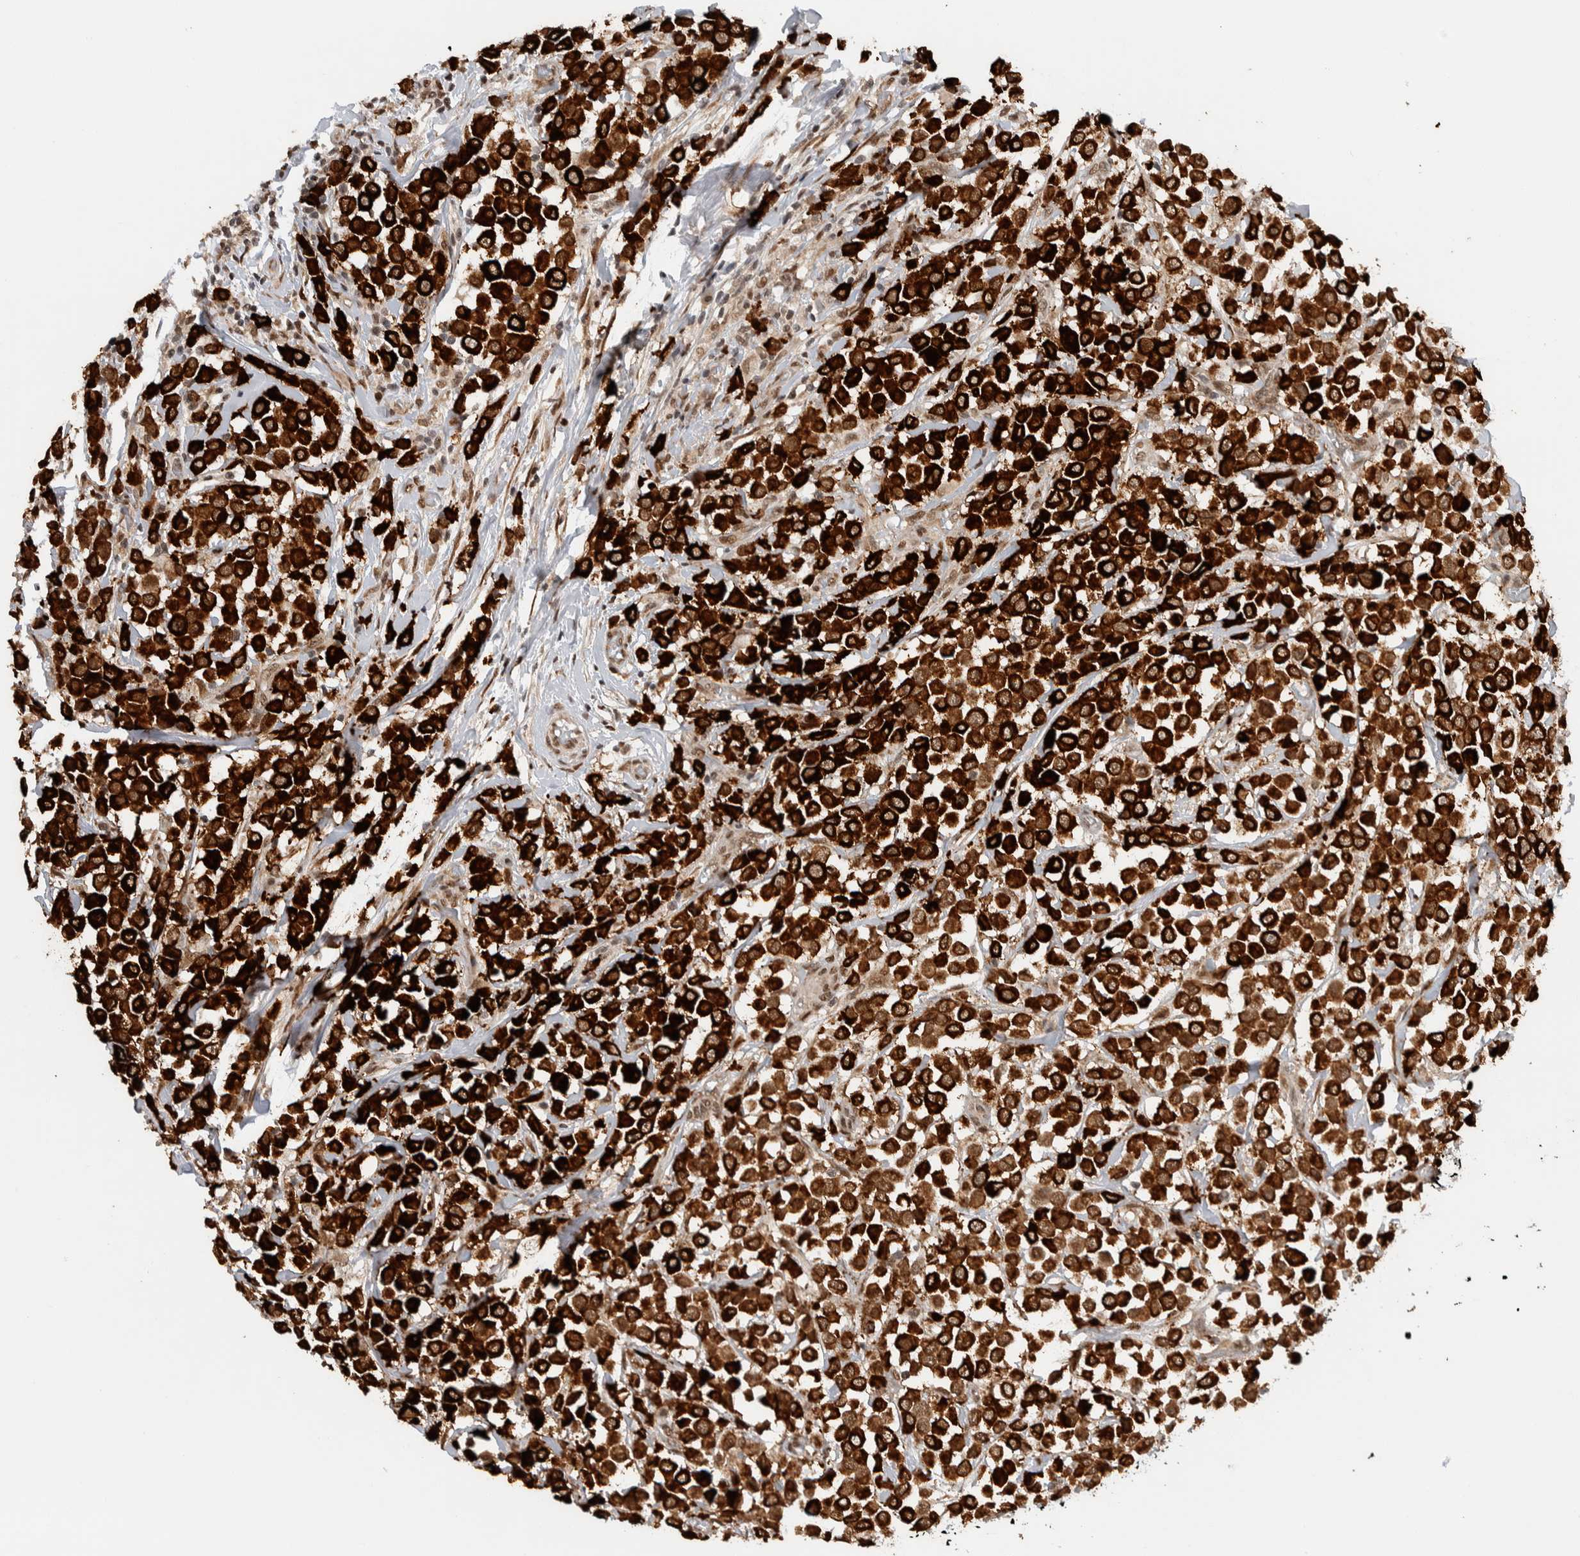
{"staining": {"intensity": "strong", "quantity": ">75%", "location": "cytoplasmic/membranous,nuclear"}, "tissue": "breast cancer", "cell_type": "Tumor cells", "image_type": "cancer", "snomed": [{"axis": "morphology", "description": "Duct carcinoma"}, {"axis": "topography", "description": "Breast"}], "caption": "Immunohistochemistry (IHC) histopathology image of breast cancer stained for a protein (brown), which reveals high levels of strong cytoplasmic/membranous and nuclear staining in approximately >75% of tumor cells.", "gene": "TNRC18", "patient": {"sex": "female", "age": 61}}